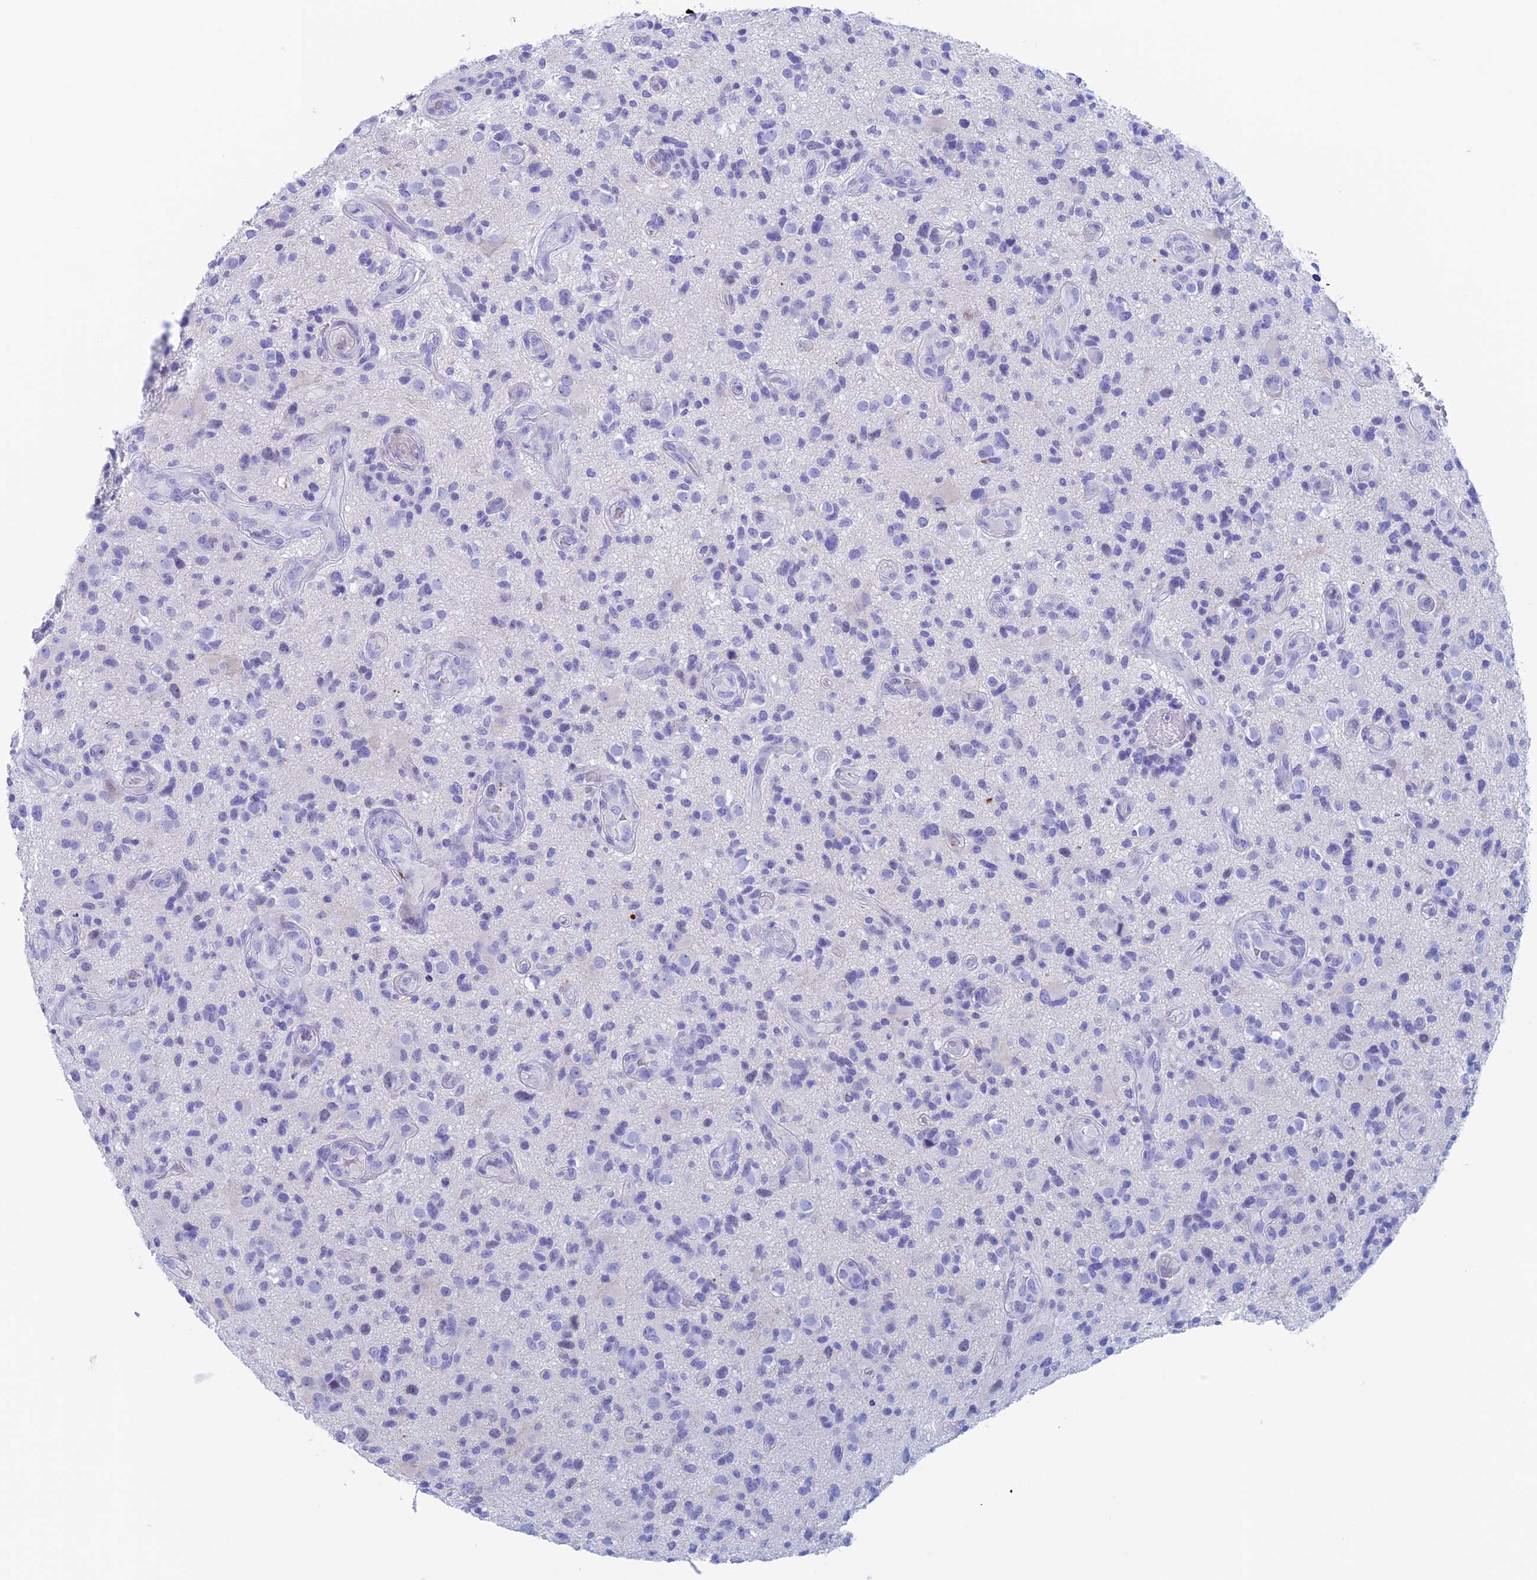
{"staining": {"intensity": "negative", "quantity": "none", "location": "none"}, "tissue": "glioma", "cell_type": "Tumor cells", "image_type": "cancer", "snomed": [{"axis": "morphology", "description": "Glioma, malignant, High grade"}, {"axis": "topography", "description": "Brain"}], "caption": "Immunohistochemical staining of malignant high-grade glioma demonstrates no significant positivity in tumor cells.", "gene": "PSMC3IP", "patient": {"sex": "male", "age": 47}}